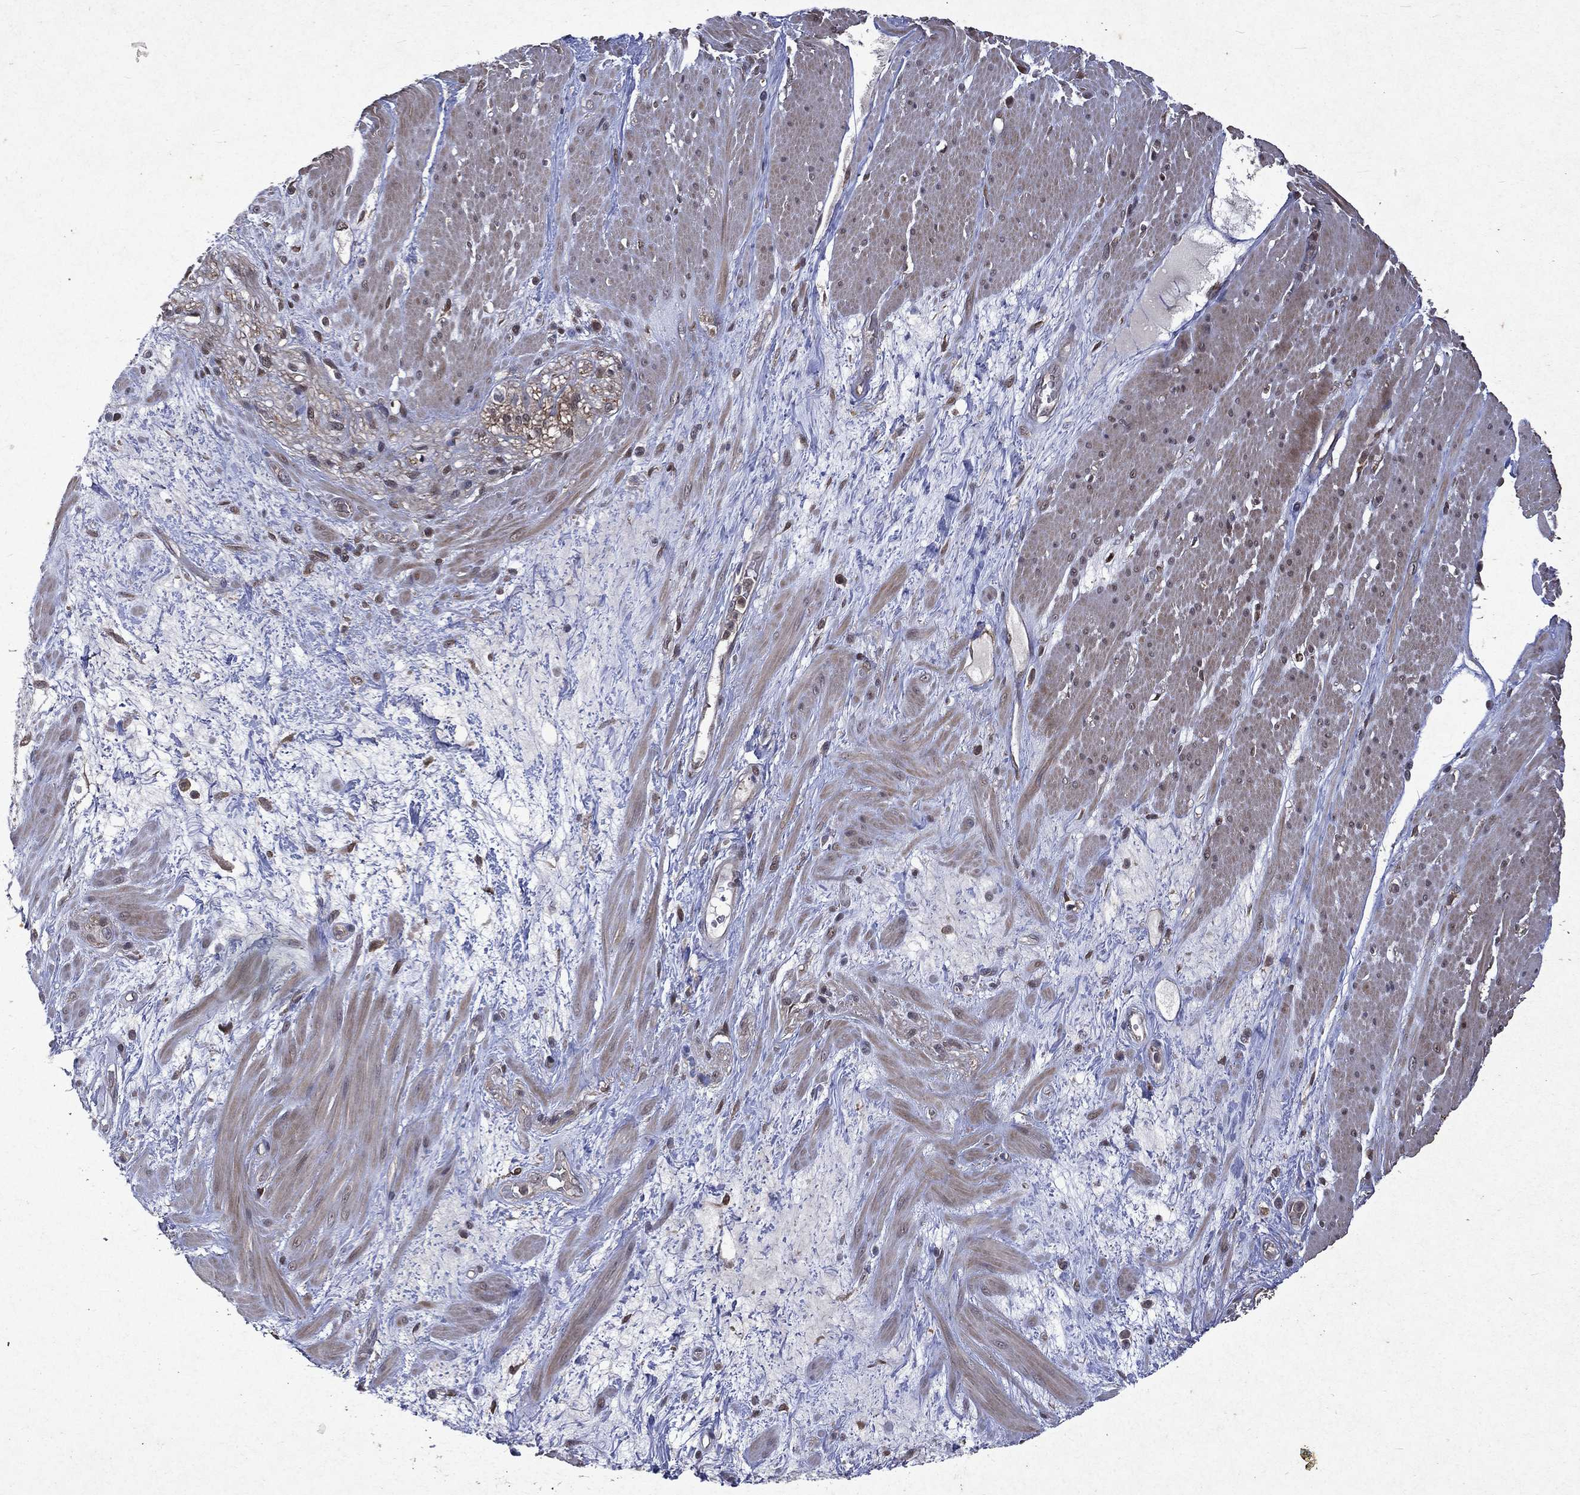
{"staining": {"intensity": "weak", "quantity": "<25%", "location": "cytoplasmic/membranous"}, "tissue": "smooth muscle", "cell_type": "Smooth muscle cells", "image_type": "normal", "snomed": [{"axis": "morphology", "description": "Normal tissue, NOS"}, {"axis": "topography", "description": "Soft tissue"}, {"axis": "topography", "description": "Smooth muscle"}], "caption": "Immunohistochemical staining of normal human smooth muscle reveals no significant staining in smooth muscle cells. (Brightfield microscopy of DAB immunohistochemistry at high magnification).", "gene": "MTAP", "patient": {"sex": "male", "age": 72}}